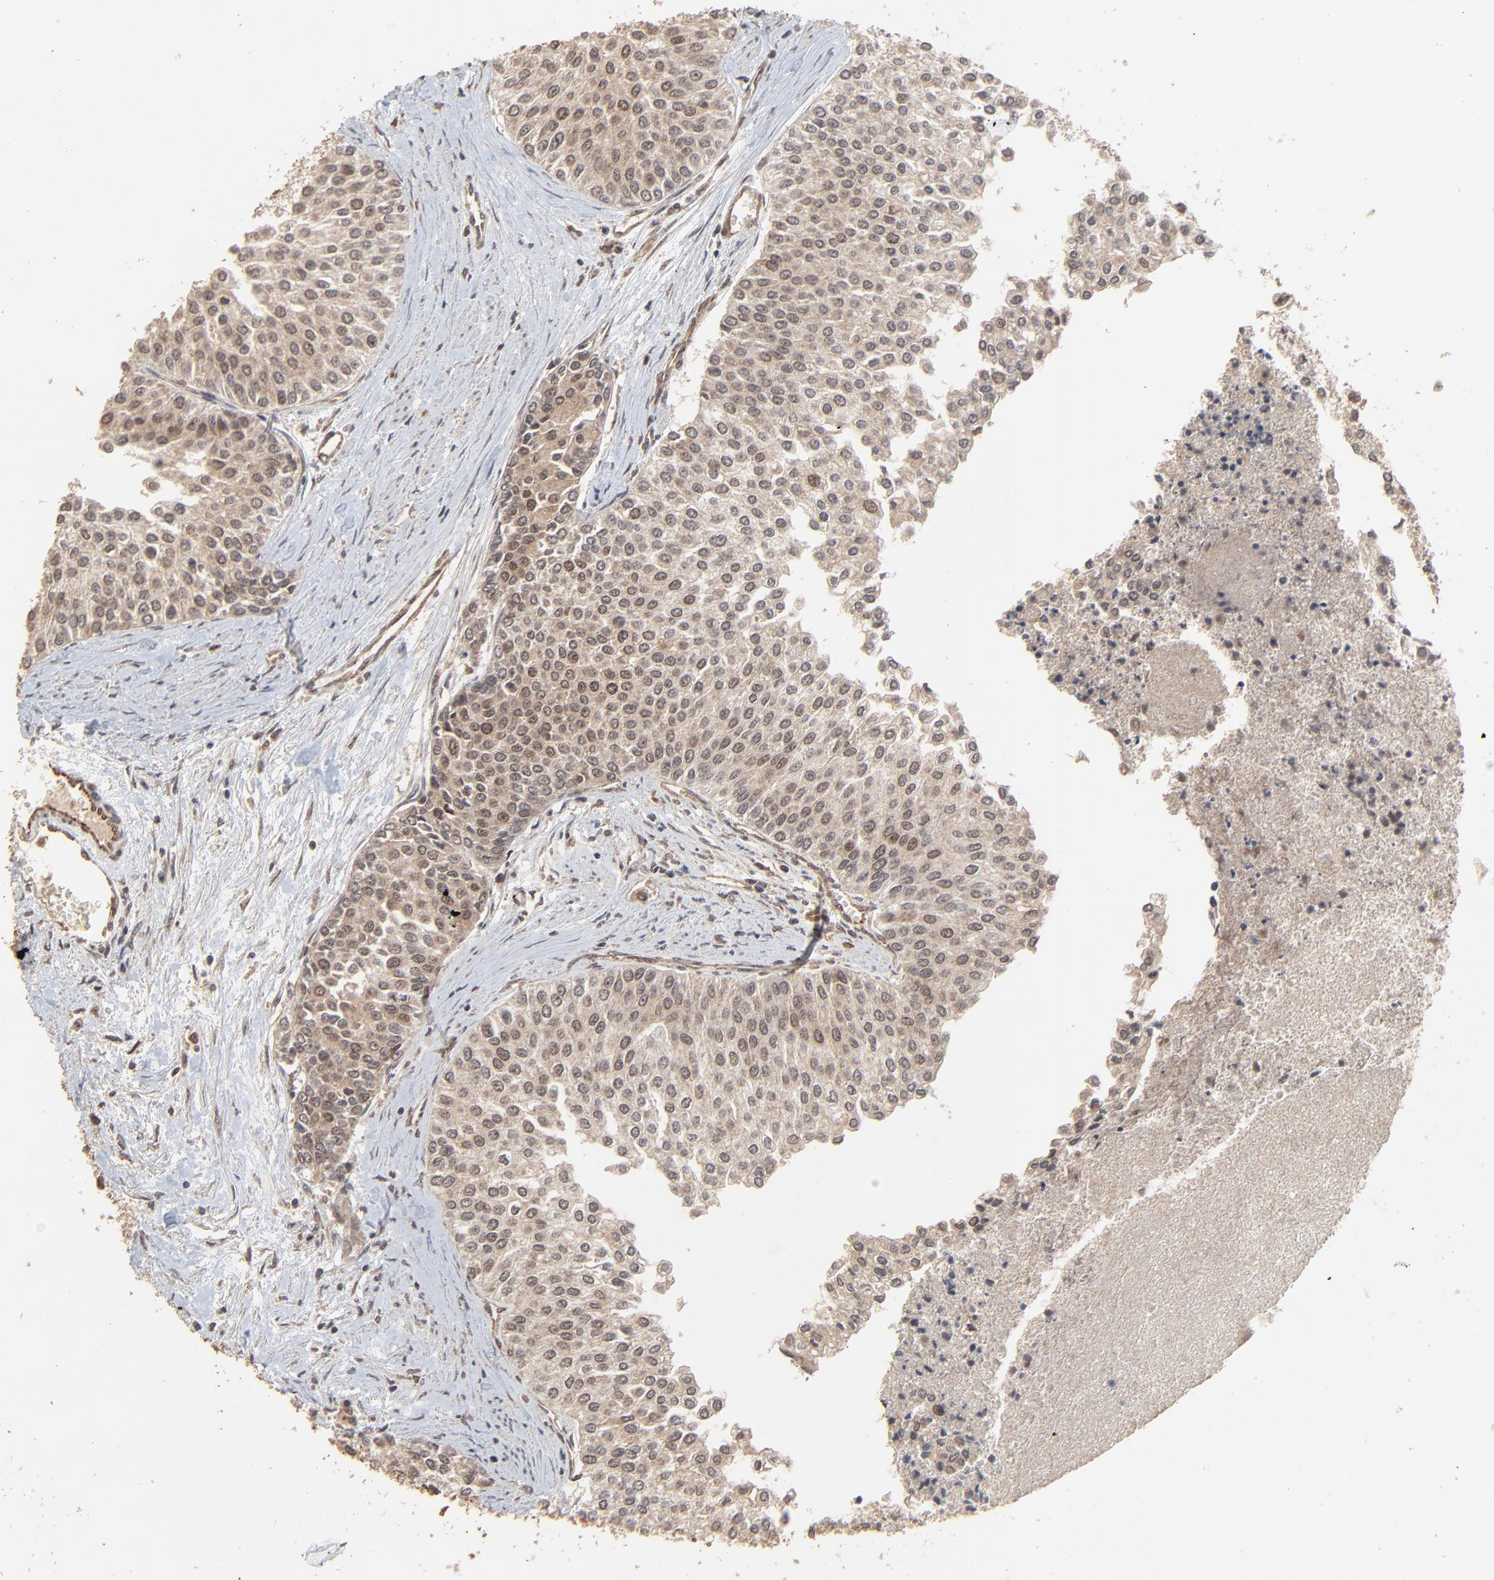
{"staining": {"intensity": "moderate", "quantity": ">75%", "location": "cytoplasmic/membranous,nuclear"}, "tissue": "urothelial cancer", "cell_type": "Tumor cells", "image_type": "cancer", "snomed": [{"axis": "morphology", "description": "Urothelial carcinoma, Low grade"}, {"axis": "topography", "description": "Urinary bladder"}], "caption": "Protein expression by immunohistochemistry displays moderate cytoplasmic/membranous and nuclear staining in approximately >75% of tumor cells in urothelial cancer. Using DAB (brown) and hematoxylin (blue) stains, captured at high magnification using brightfield microscopy.", "gene": "FAM227A", "patient": {"sex": "female", "age": 73}}